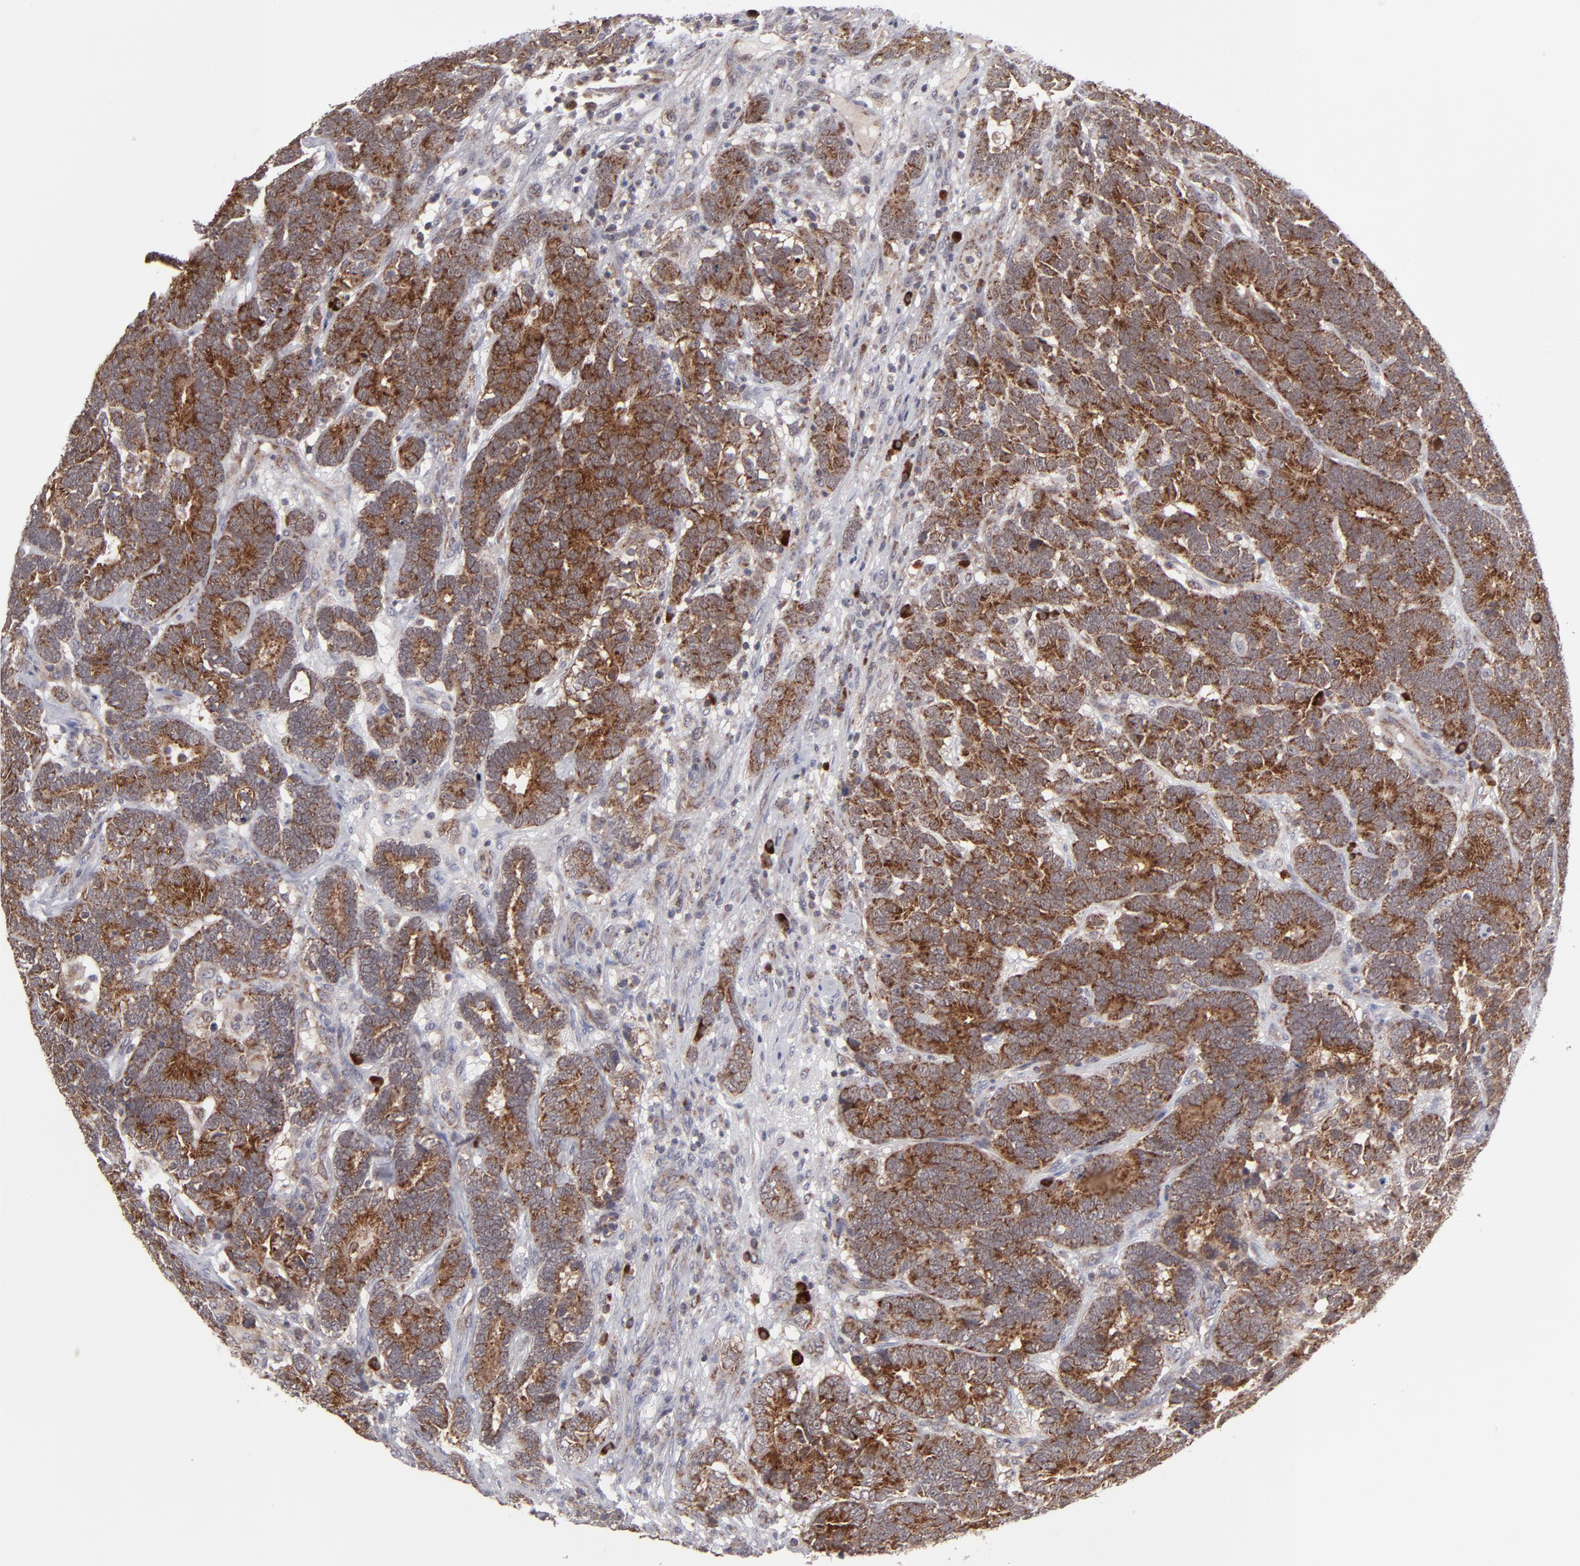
{"staining": {"intensity": "strong", "quantity": ">75%", "location": "cytoplasmic/membranous"}, "tissue": "testis cancer", "cell_type": "Tumor cells", "image_type": "cancer", "snomed": [{"axis": "morphology", "description": "Carcinoma, Embryonal, NOS"}, {"axis": "topography", "description": "Testis"}], "caption": "There is high levels of strong cytoplasmic/membranous staining in tumor cells of testis embryonal carcinoma, as demonstrated by immunohistochemical staining (brown color).", "gene": "GLCCI1", "patient": {"sex": "male", "age": 26}}